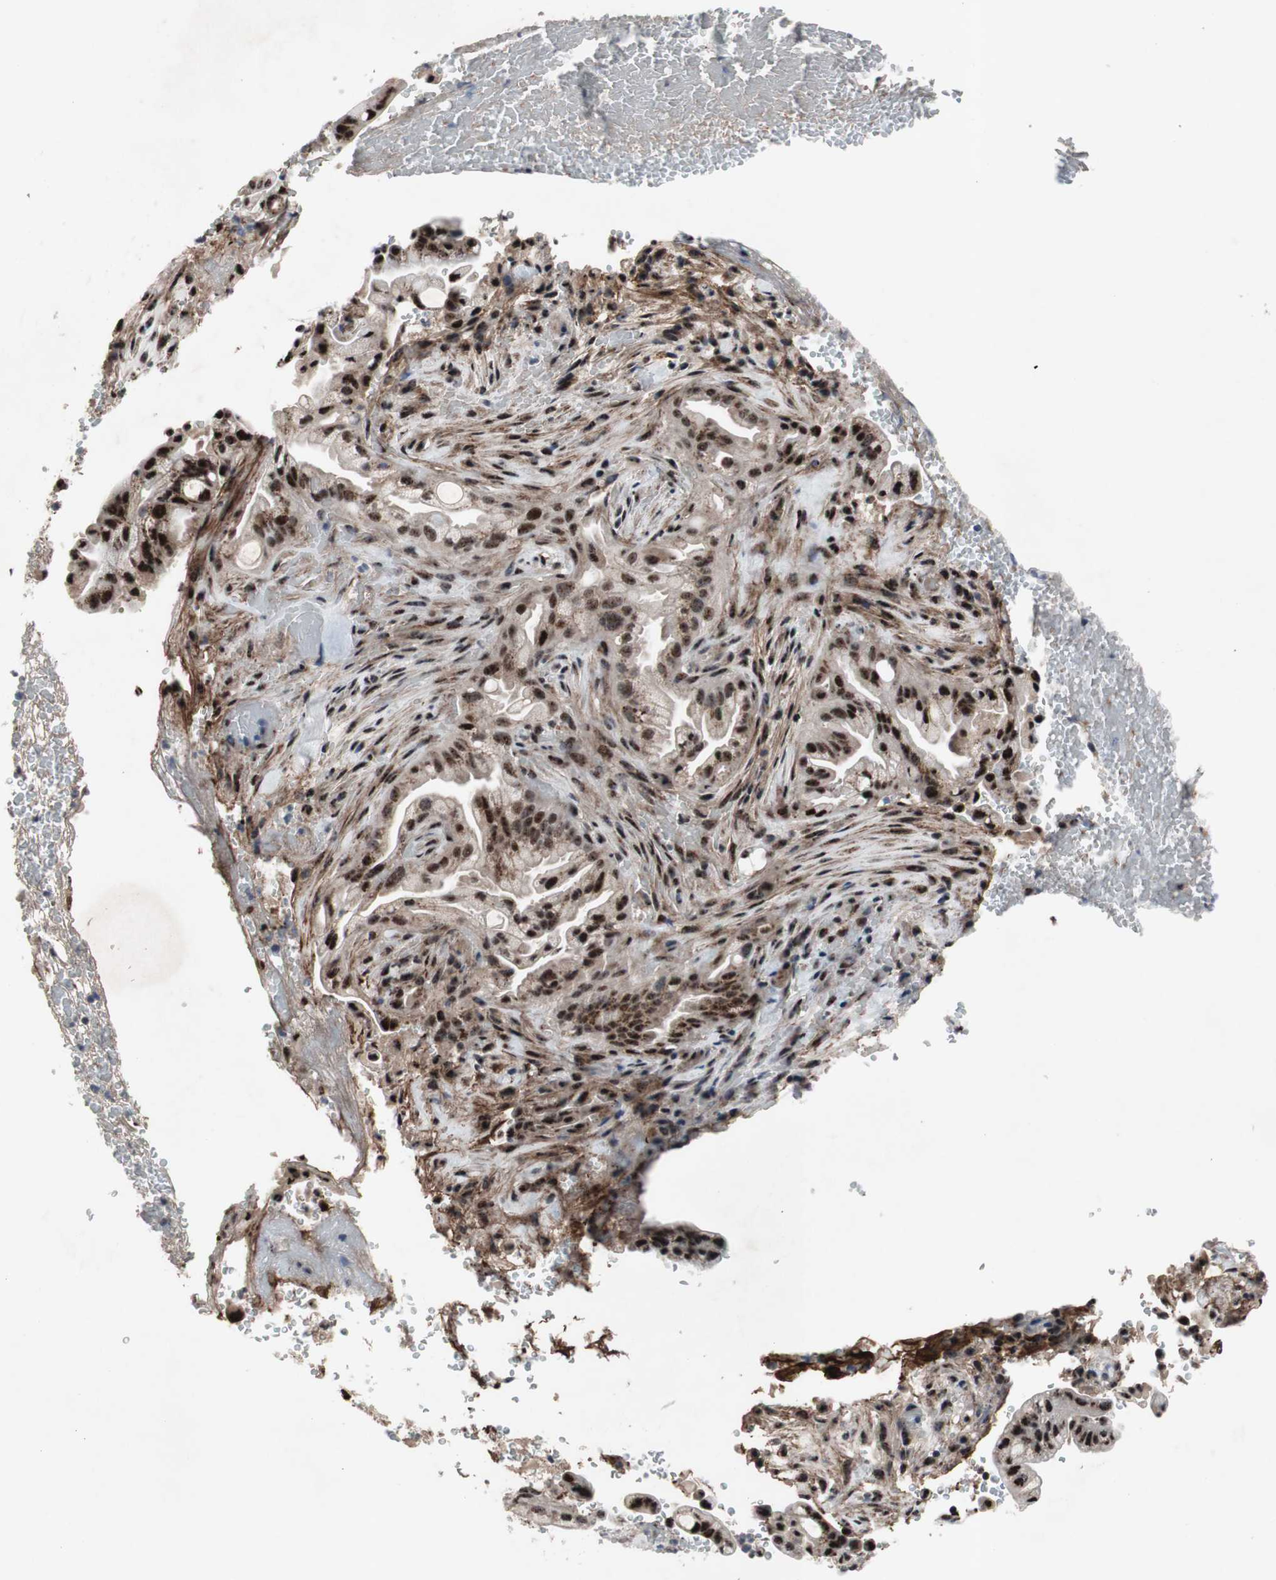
{"staining": {"intensity": "strong", "quantity": ">75%", "location": "nuclear"}, "tissue": "liver cancer", "cell_type": "Tumor cells", "image_type": "cancer", "snomed": [{"axis": "morphology", "description": "Cholangiocarcinoma"}, {"axis": "topography", "description": "Liver"}], "caption": "Immunohistochemical staining of human liver cholangiocarcinoma displays high levels of strong nuclear protein positivity in about >75% of tumor cells.", "gene": "SOX7", "patient": {"sex": "female", "age": 68}}